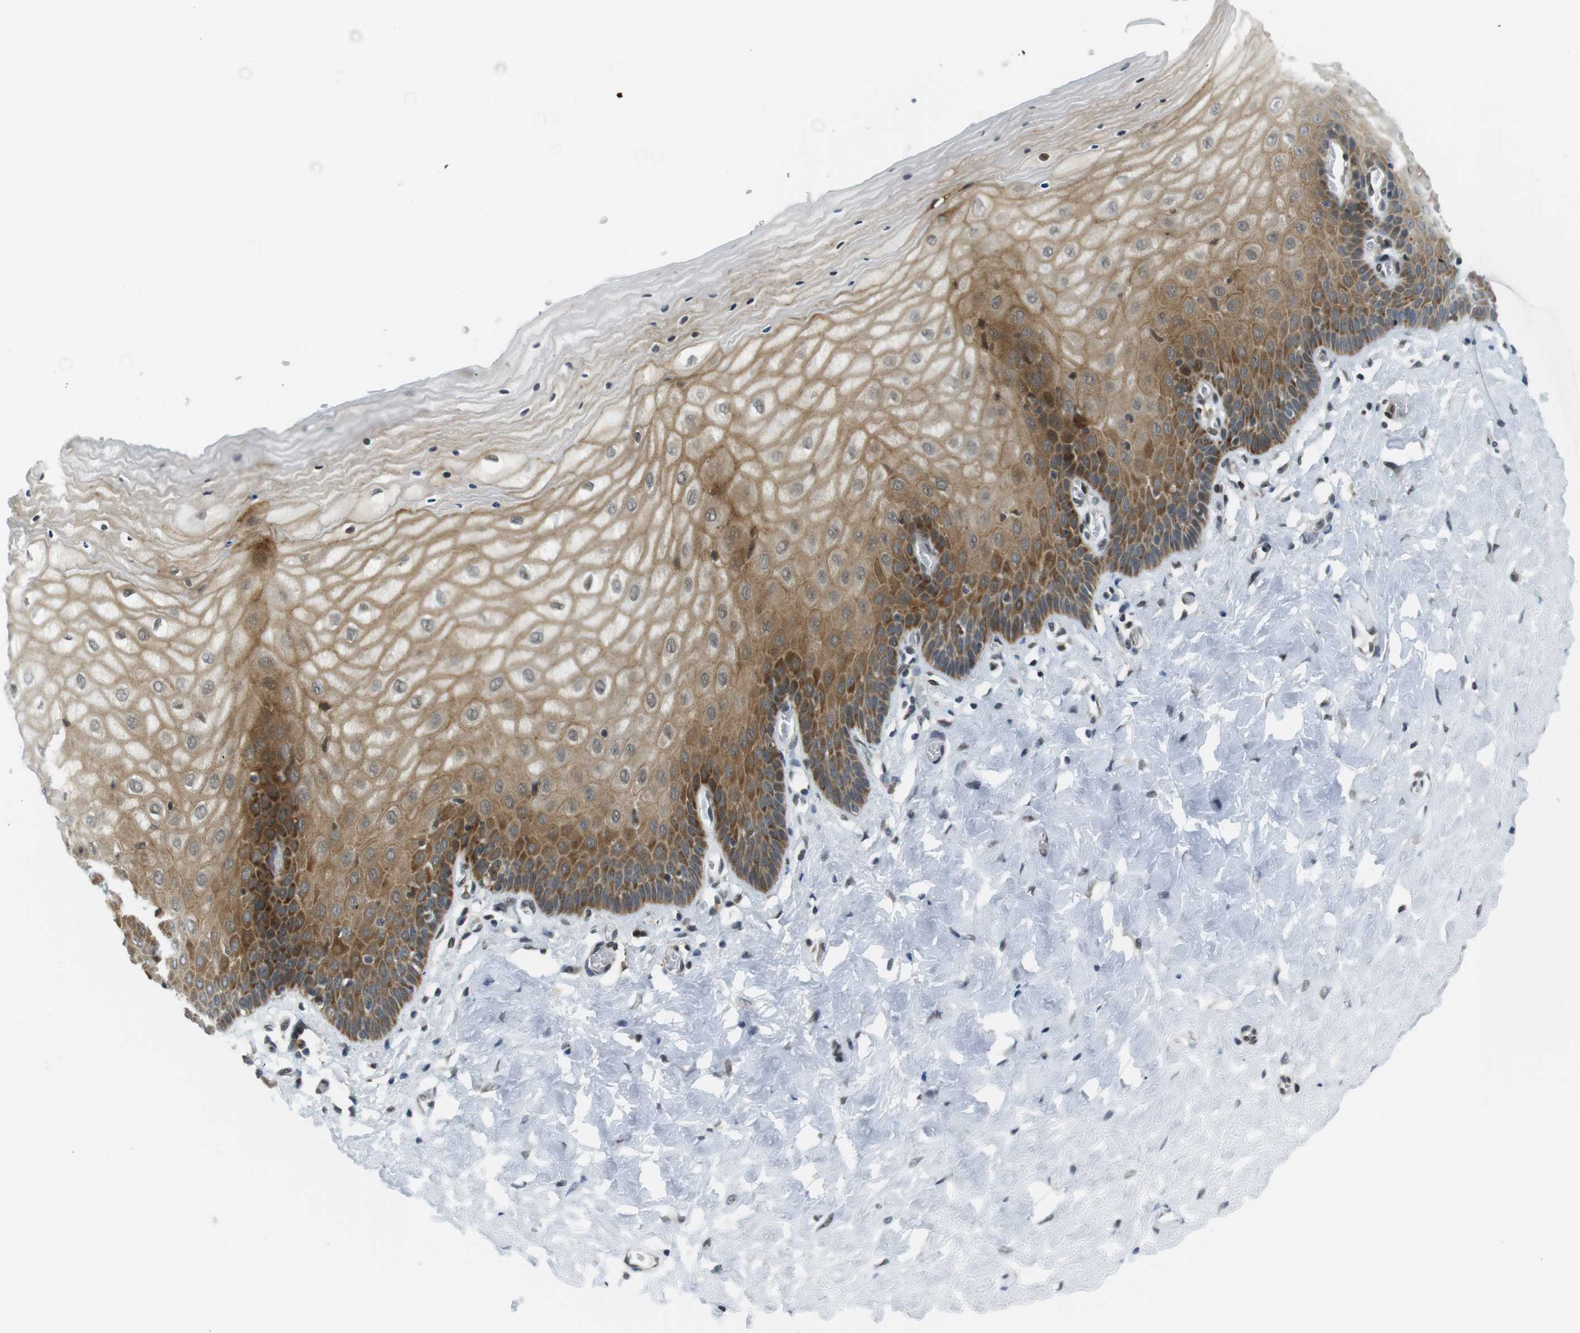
{"staining": {"intensity": "moderate", "quantity": ">75%", "location": "cytoplasmic/membranous"}, "tissue": "cervix", "cell_type": "Squamous epithelial cells", "image_type": "normal", "snomed": [{"axis": "morphology", "description": "Normal tissue, NOS"}, {"axis": "topography", "description": "Cervix"}], "caption": "Immunohistochemical staining of normal cervix reveals moderate cytoplasmic/membranous protein positivity in approximately >75% of squamous epithelial cells. (DAB IHC, brown staining for protein, blue staining for nuclei).", "gene": "USP7", "patient": {"sex": "female", "age": 55}}